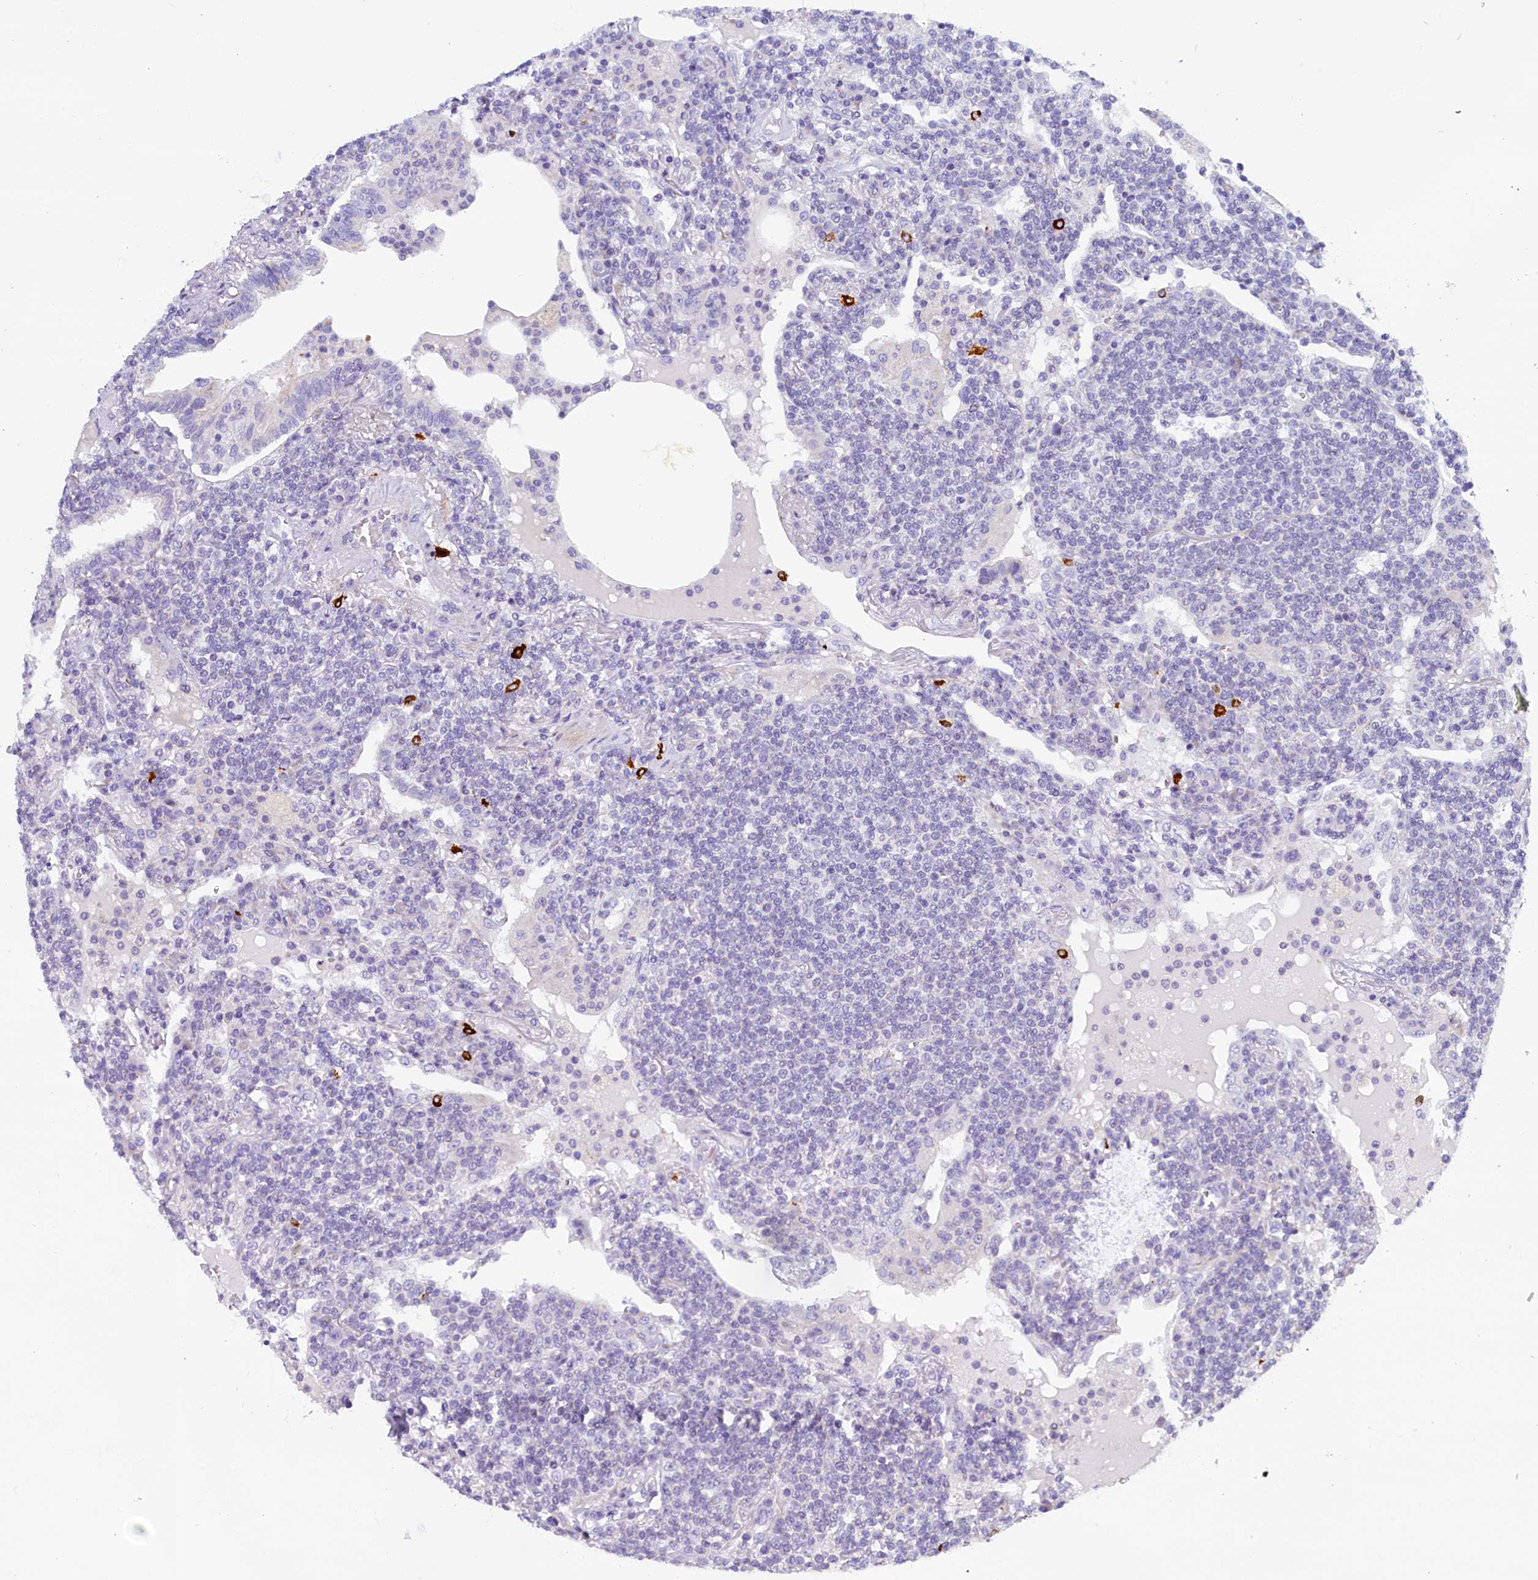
{"staining": {"intensity": "negative", "quantity": "none", "location": "none"}, "tissue": "lymphoma", "cell_type": "Tumor cells", "image_type": "cancer", "snomed": [{"axis": "morphology", "description": "Malignant lymphoma, non-Hodgkin's type, Low grade"}, {"axis": "topography", "description": "Lung"}], "caption": "An immunohistochemistry micrograph of malignant lymphoma, non-Hodgkin's type (low-grade) is shown. There is no staining in tumor cells of malignant lymphoma, non-Hodgkin's type (low-grade).", "gene": "RTTN", "patient": {"sex": "female", "age": 71}}